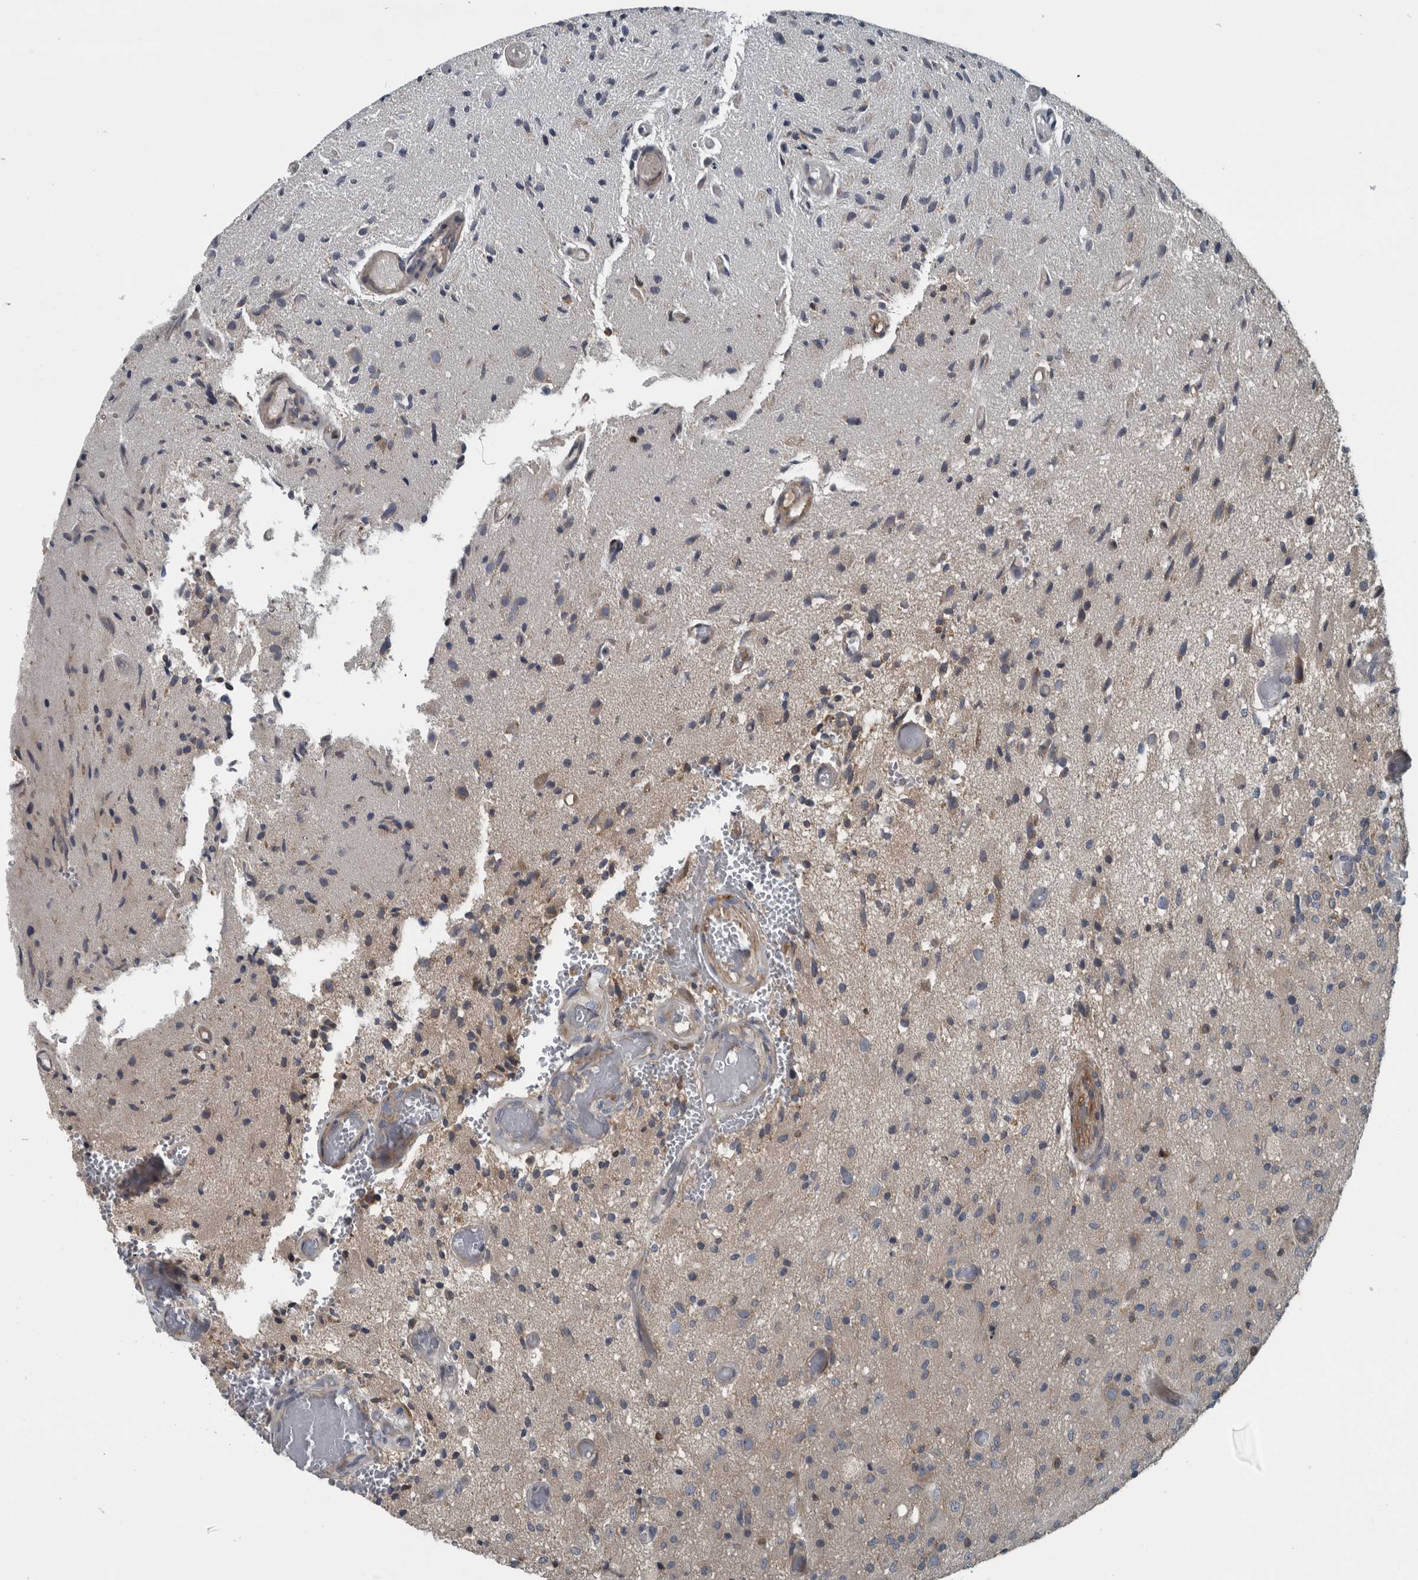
{"staining": {"intensity": "negative", "quantity": "none", "location": "none"}, "tissue": "glioma", "cell_type": "Tumor cells", "image_type": "cancer", "snomed": [{"axis": "morphology", "description": "Normal tissue, NOS"}, {"axis": "morphology", "description": "Glioma, malignant, High grade"}, {"axis": "topography", "description": "Cerebral cortex"}], "caption": "DAB immunohistochemical staining of human malignant glioma (high-grade) displays no significant staining in tumor cells.", "gene": "EXOC8", "patient": {"sex": "male", "age": 77}}